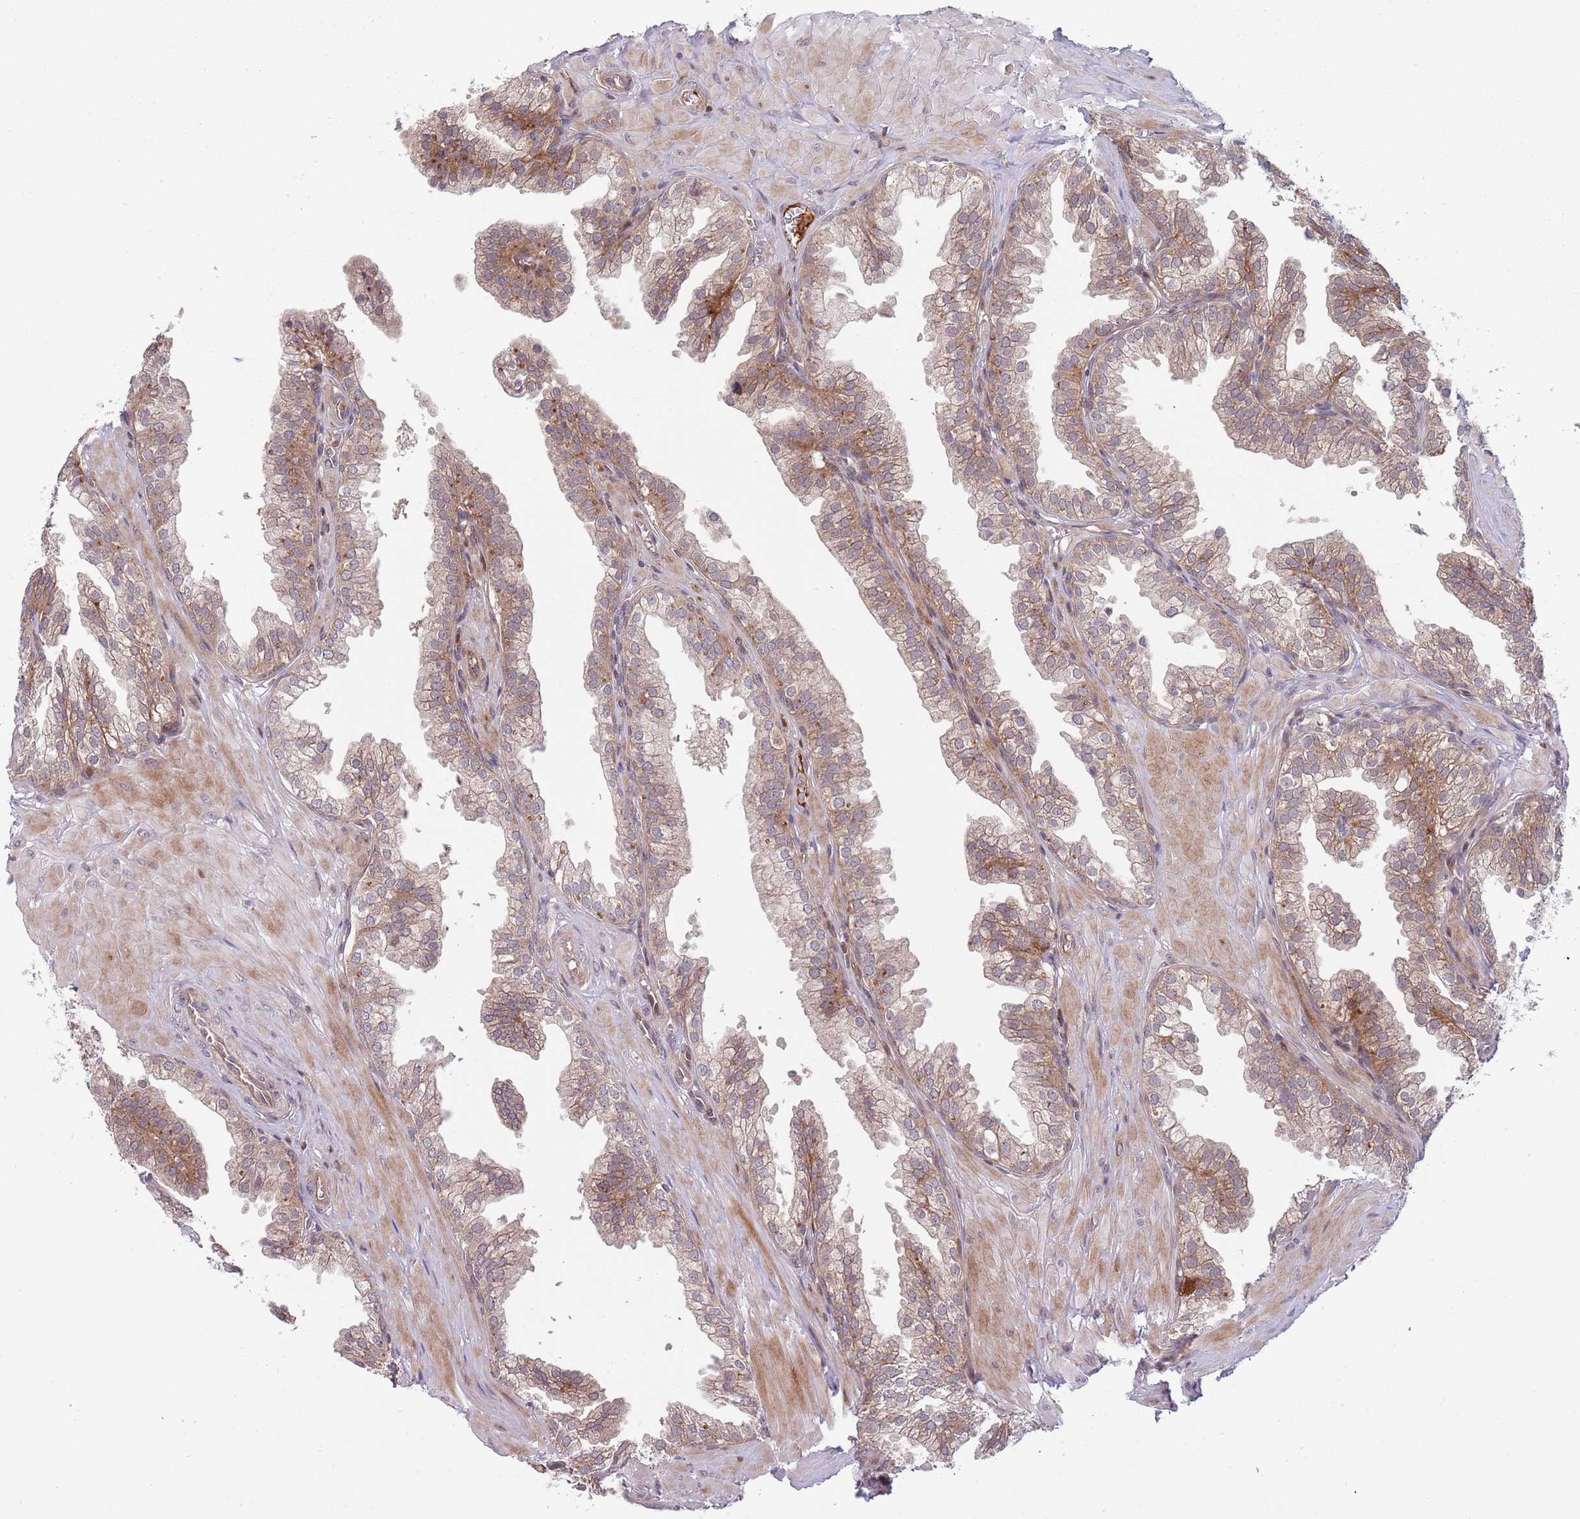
{"staining": {"intensity": "moderate", "quantity": ">75%", "location": "cytoplasmic/membranous"}, "tissue": "prostate", "cell_type": "Glandular cells", "image_type": "normal", "snomed": [{"axis": "morphology", "description": "Normal tissue, NOS"}, {"axis": "topography", "description": "Prostate"}, {"axis": "topography", "description": "Peripheral nerve tissue"}], "caption": "Prostate stained for a protein demonstrates moderate cytoplasmic/membranous positivity in glandular cells. (Brightfield microscopy of DAB IHC at high magnification).", "gene": "NT5DC4", "patient": {"sex": "male", "age": 55}}